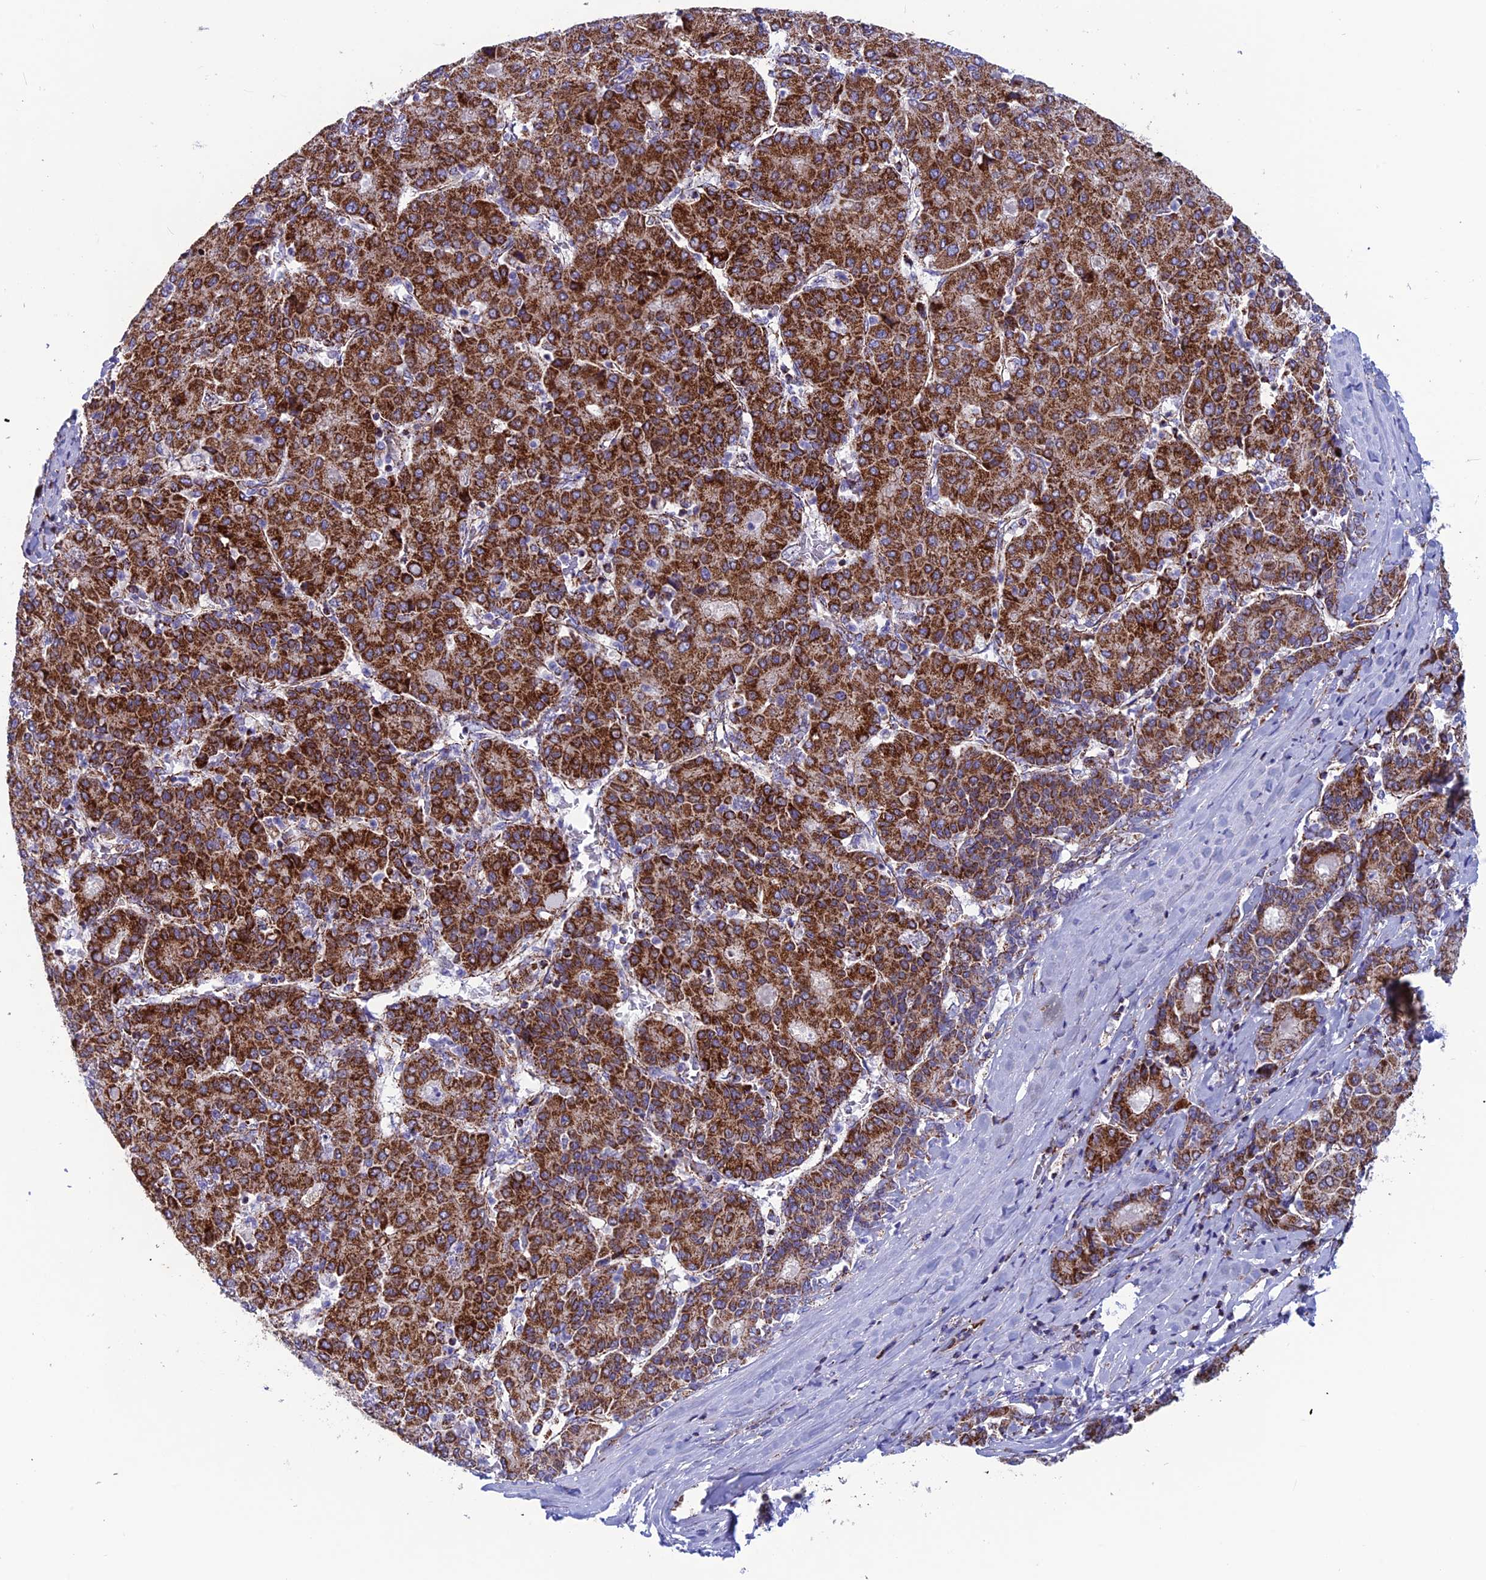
{"staining": {"intensity": "strong", "quantity": ">75%", "location": "cytoplasmic/membranous"}, "tissue": "liver cancer", "cell_type": "Tumor cells", "image_type": "cancer", "snomed": [{"axis": "morphology", "description": "Carcinoma, Hepatocellular, NOS"}, {"axis": "topography", "description": "Liver"}], "caption": "Tumor cells display high levels of strong cytoplasmic/membranous staining in approximately >75% of cells in human liver hepatocellular carcinoma. (DAB = brown stain, brightfield microscopy at high magnification).", "gene": "MRPS18B", "patient": {"sex": "male", "age": 65}}